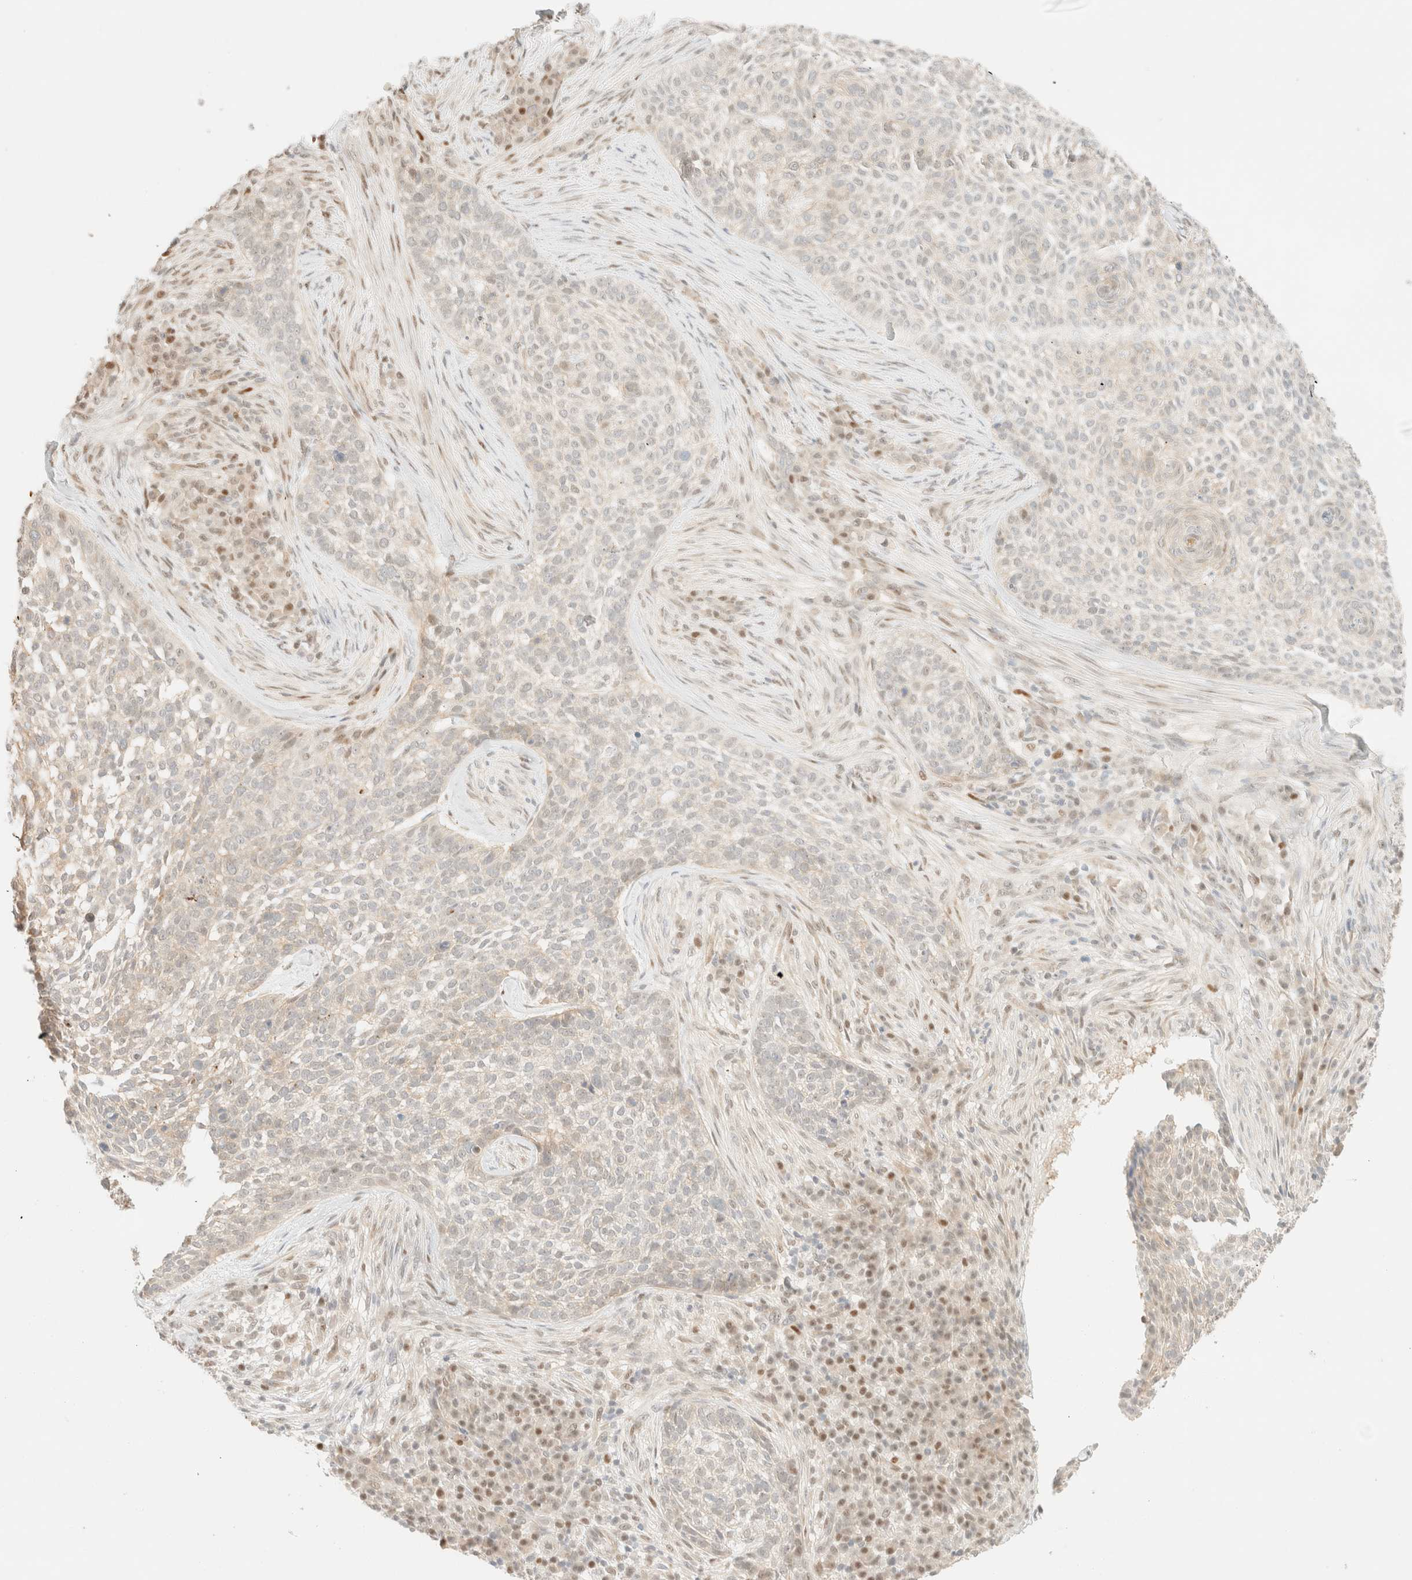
{"staining": {"intensity": "weak", "quantity": "<25%", "location": "cytoplasmic/membranous"}, "tissue": "skin cancer", "cell_type": "Tumor cells", "image_type": "cancer", "snomed": [{"axis": "morphology", "description": "Basal cell carcinoma"}, {"axis": "topography", "description": "Skin"}], "caption": "Tumor cells are negative for brown protein staining in skin cancer (basal cell carcinoma).", "gene": "TSR1", "patient": {"sex": "female", "age": 64}}